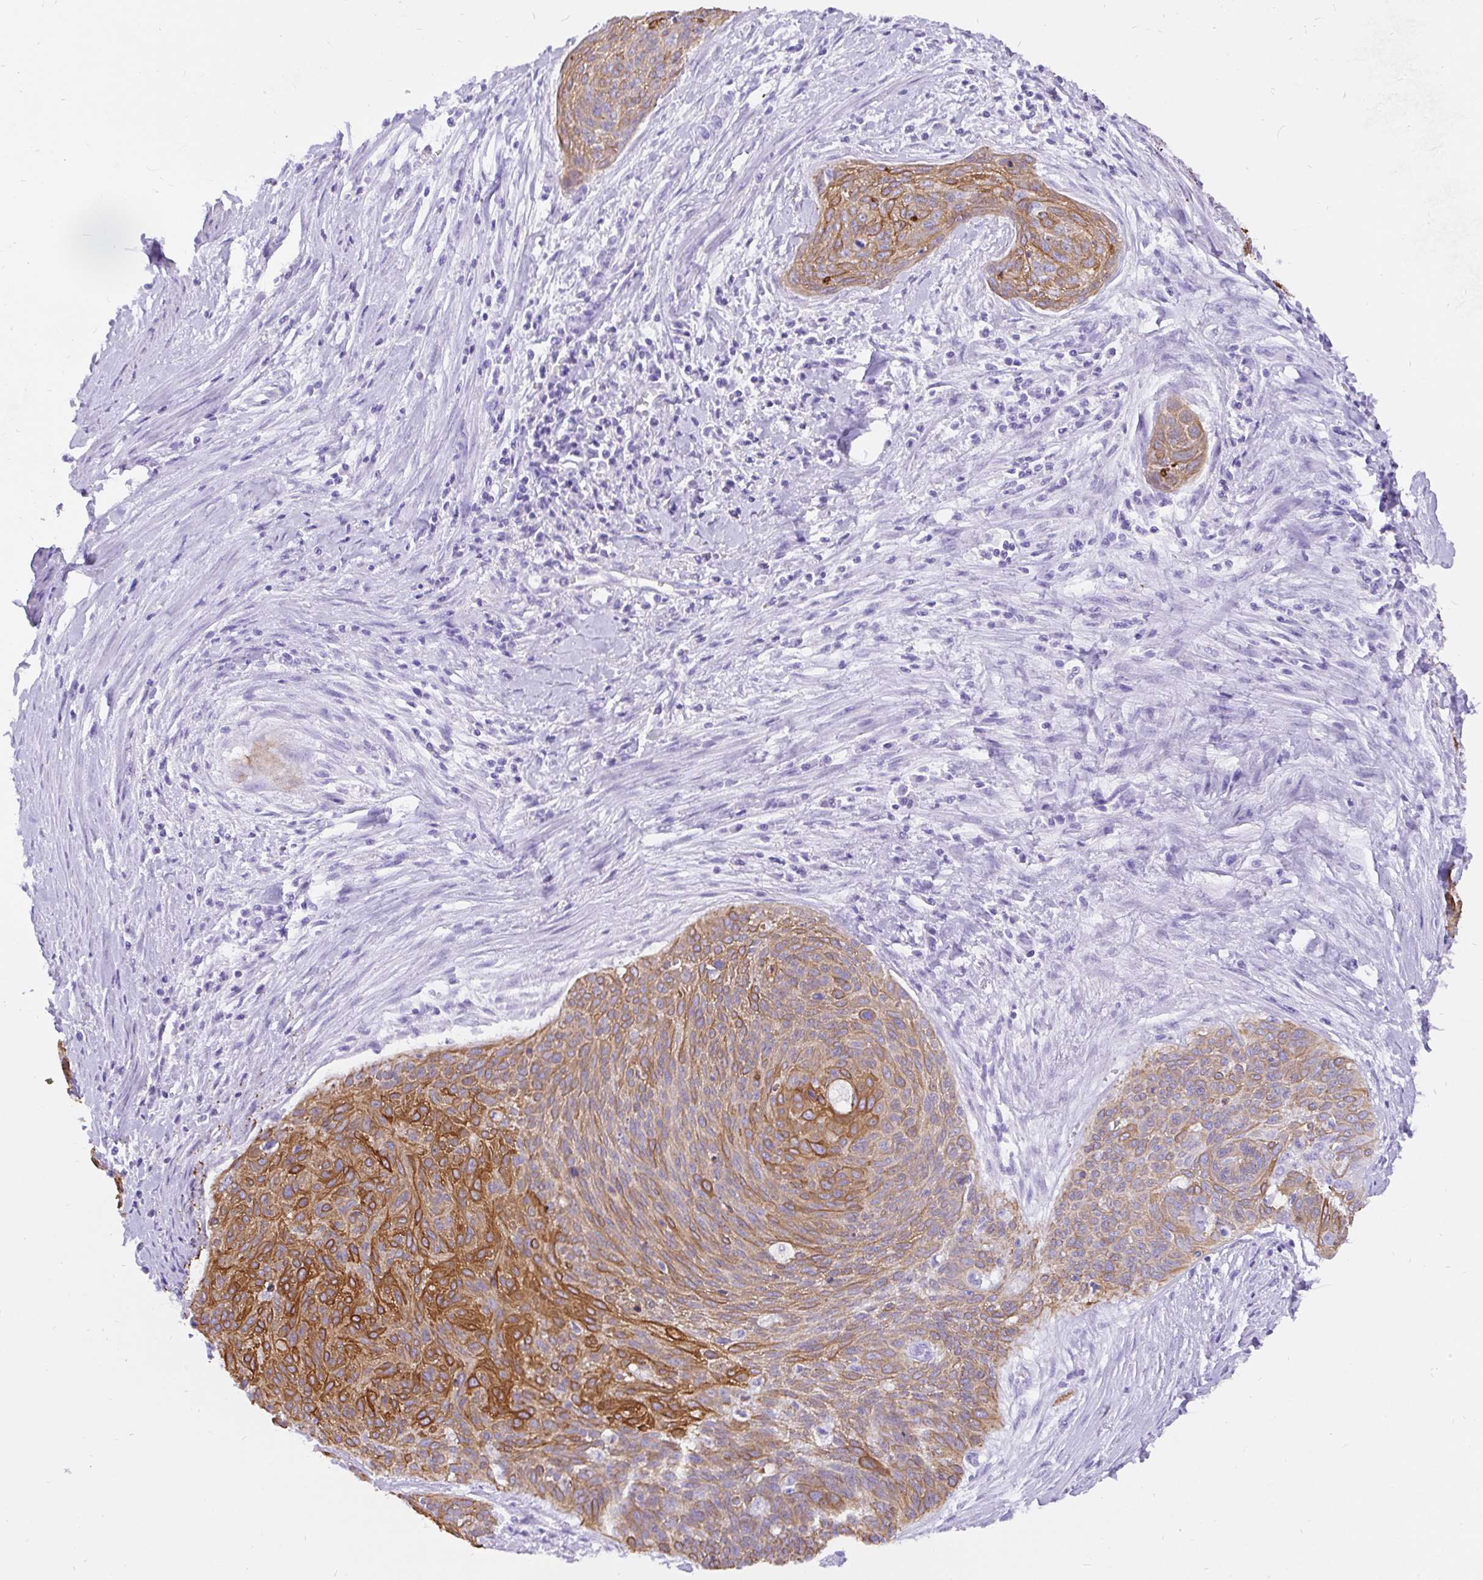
{"staining": {"intensity": "strong", "quantity": "25%-75%", "location": "cytoplasmic/membranous"}, "tissue": "cervical cancer", "cell_type": "Tumor cells", "image_type": "cancer", "snomed": [{"axis": "morphology", "description": "Squamous cell carcinoma, NOS"}, {"axis": "topography", "description": "Cervix"}], "caption": "Protein staining of cervical squamous cell carcinoma tissue shows strong cytoplasmic/membranous staining in about 25%-75% of tumor cells.", "gene": "KRT13", "patient": {"sex": "female", "age": 55}}